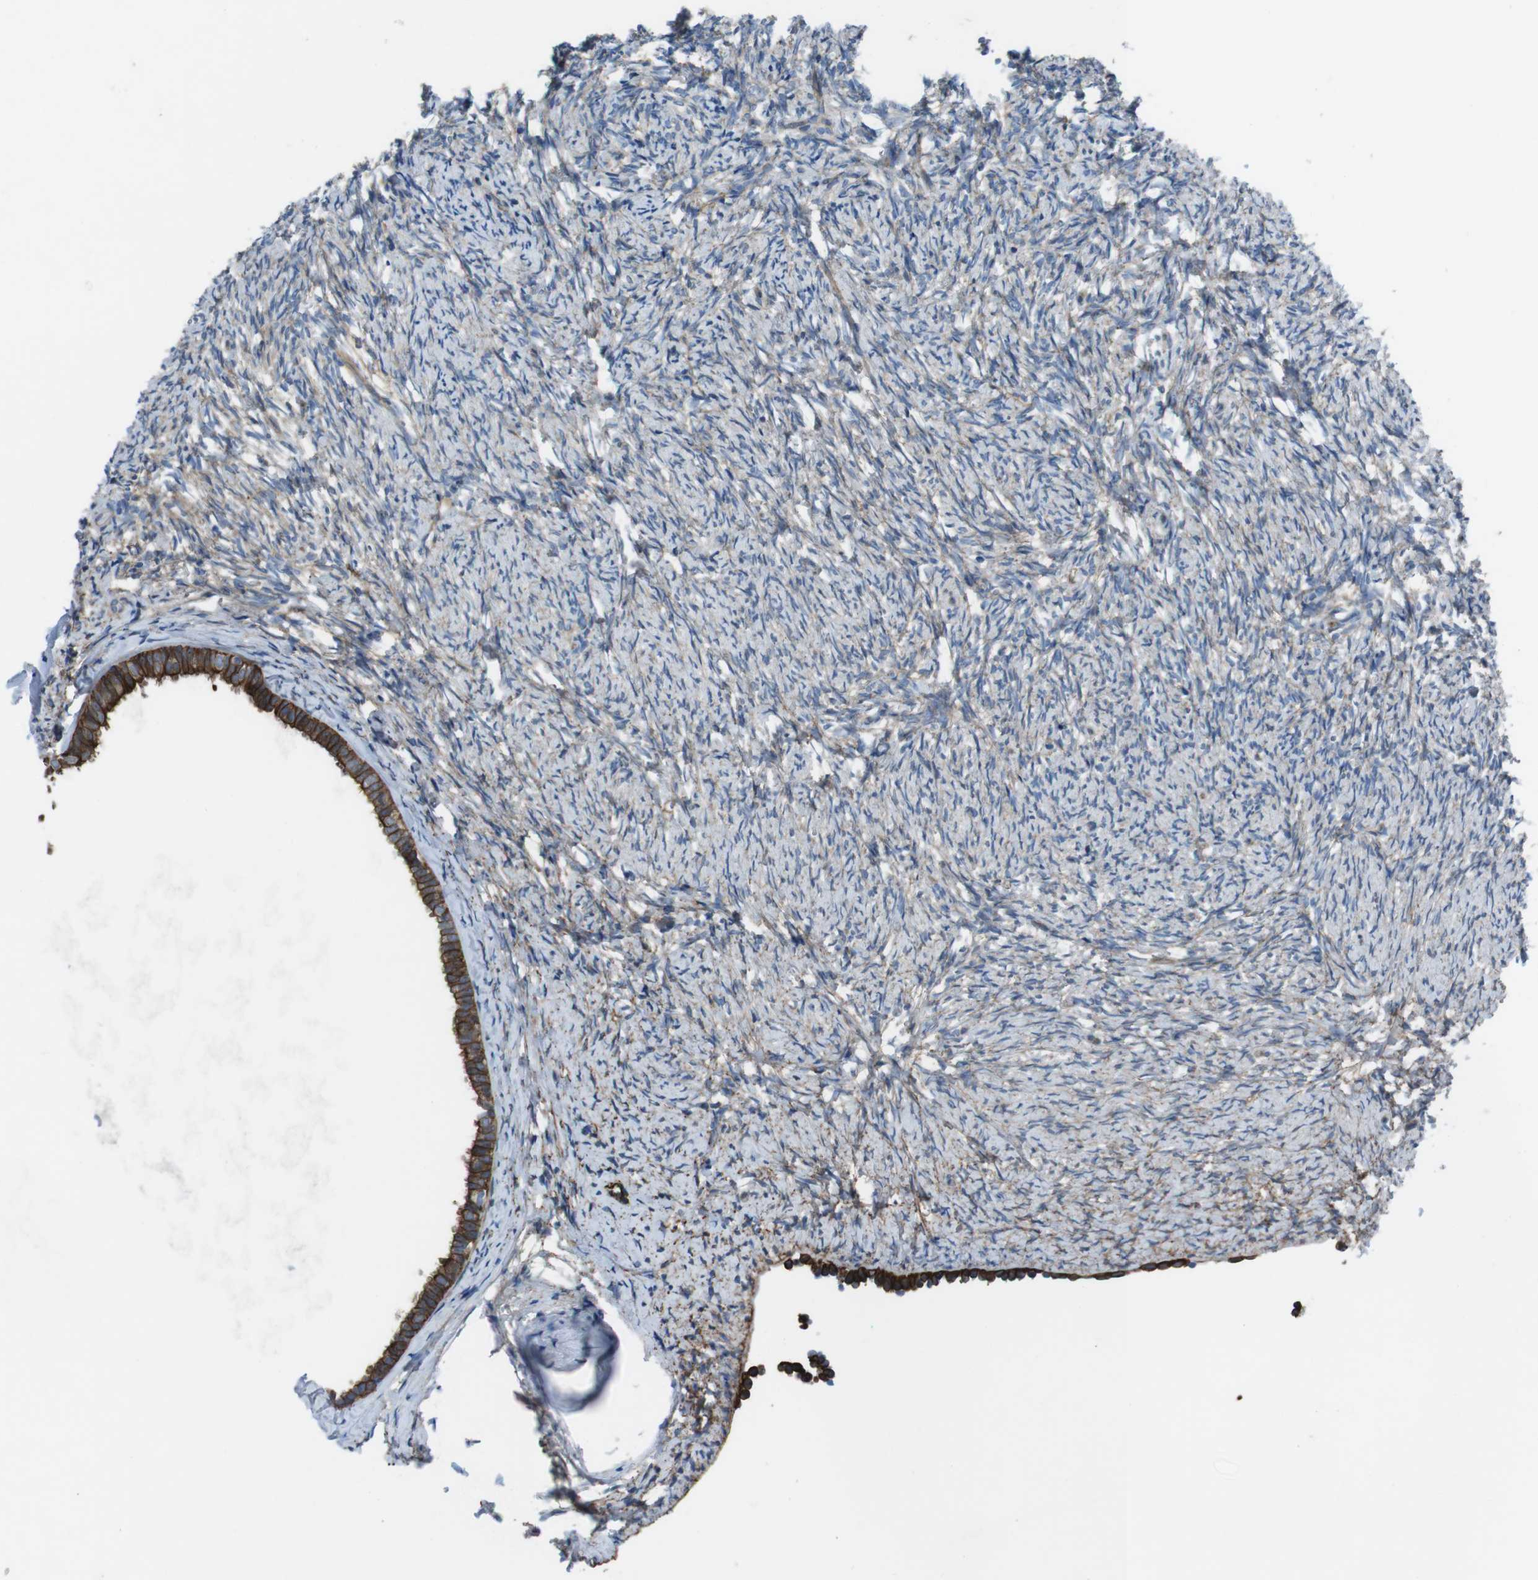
{"staining": {"intensity": "strong", "quantity": ">75%", "location": "cytoplasmic/membranous"}, "tissue": "ovary", "cell_type": "Follicle cells", "image_type": "normal", "snomed": [{"axis": "morphology", "description": "Normal tissue, NOS"}, {"axis": "topography", "description": "Ovary"}], "caption": "Immunohistochemical staining of normal human ovary reveals >75% levels of strong cytoplasmic/membranous protein expression in approximately >75% of follicle cells. The staining was performed using DAB to visualize the protein expression in brown, while the nuclei were stained in blue with hematoxylin (Magnification: 20x).", "gene": "FAM174B", "patient": {"sex": "female", "age": 60}}